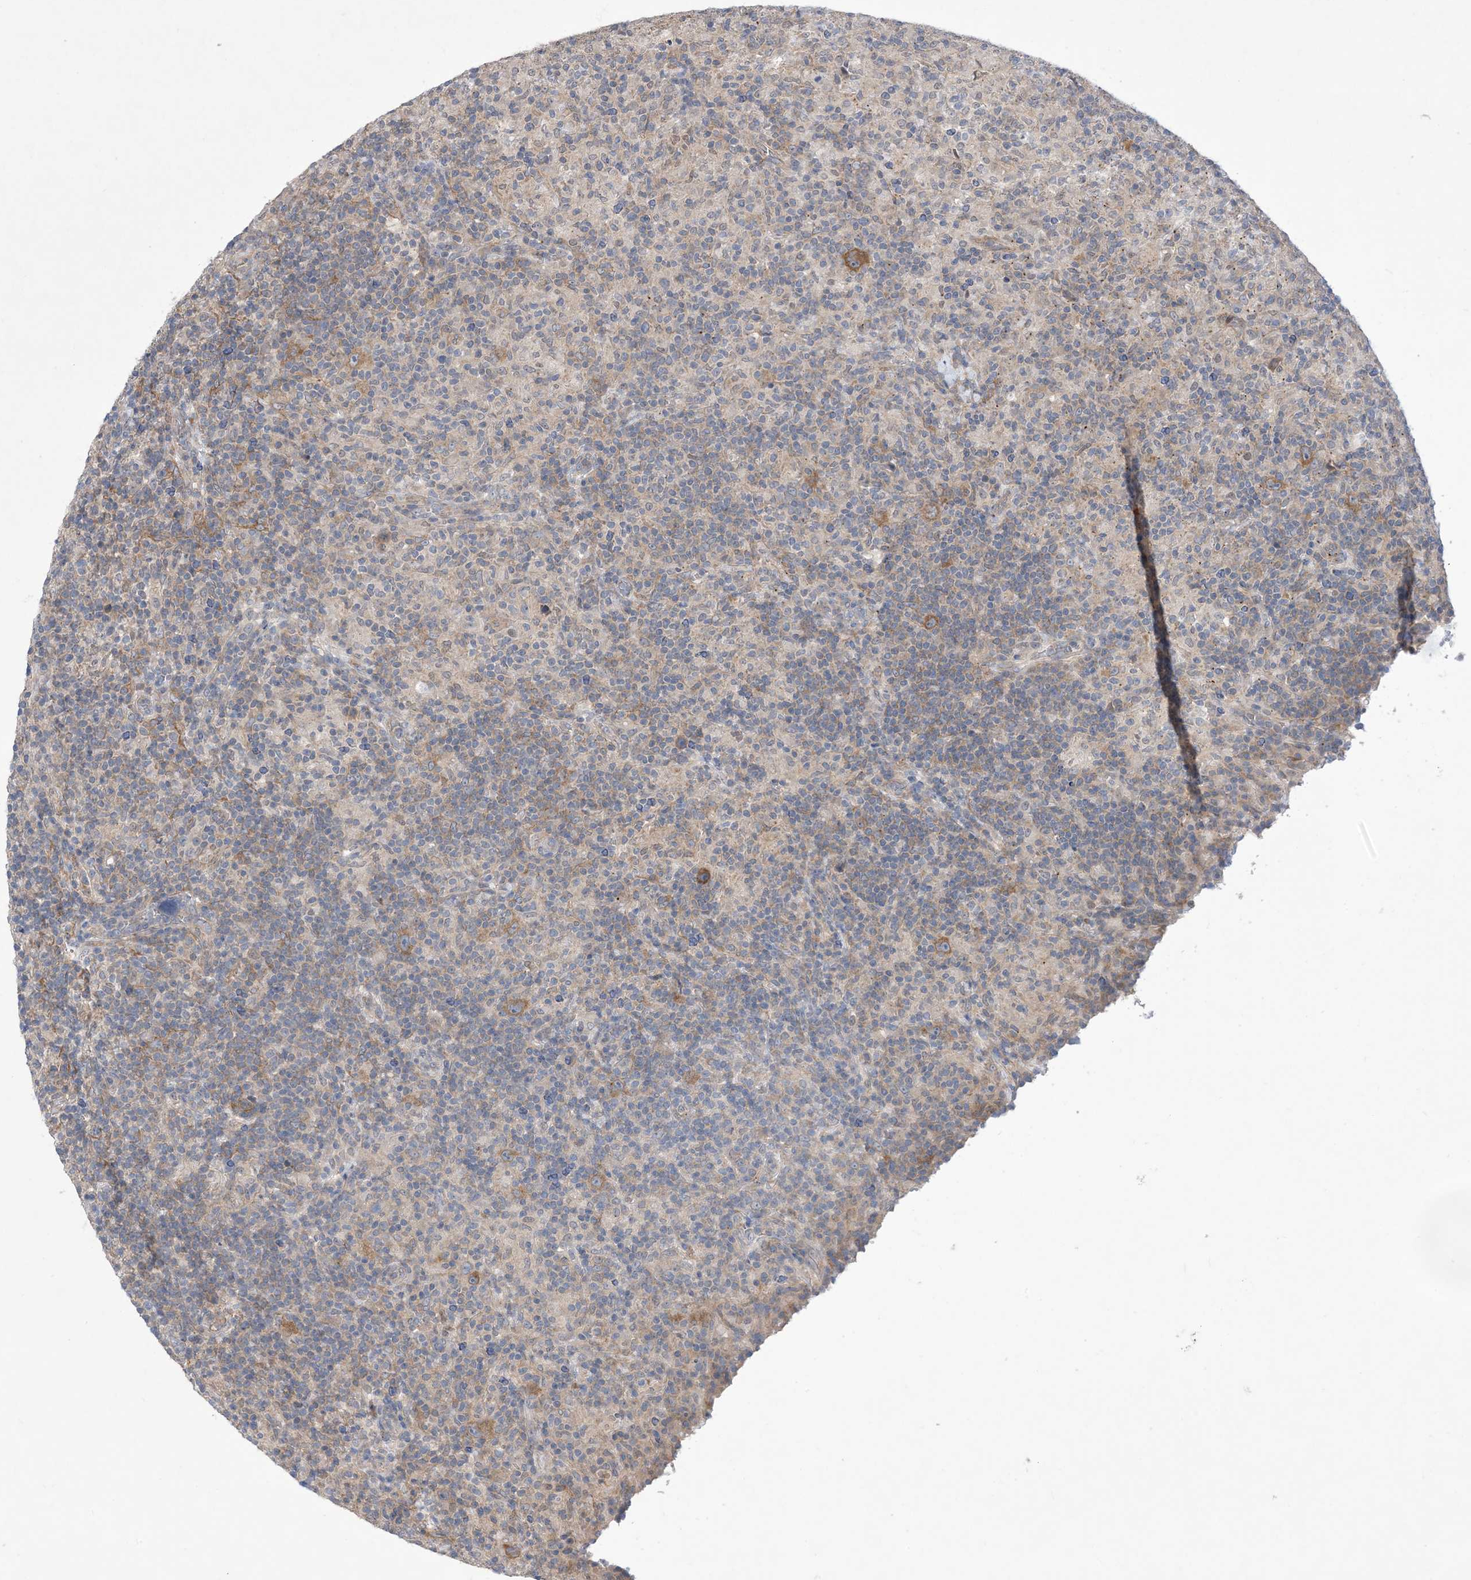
{"staining": {"intensity": "moderate", "quantity": ">75%", "location": "cytoplasmic/membranous"}, "tissue": "lymphoma", "cell_type": "Tumor cells", "image_type": "cancer", "snomed": [{"axis": "morphology", "description": "Hodgkin's disease, NOS"}, {"axis": "topography", "description": "Lymph node"}], "caption": "Hodgkin's disease was stained to show a protein in brown. There is medium levels of moderate cytoplasmic/membranous staining in about >75% of tumor cells.", "gene": "EHBP1", "patient": {"sex": "male", "age": 70}}